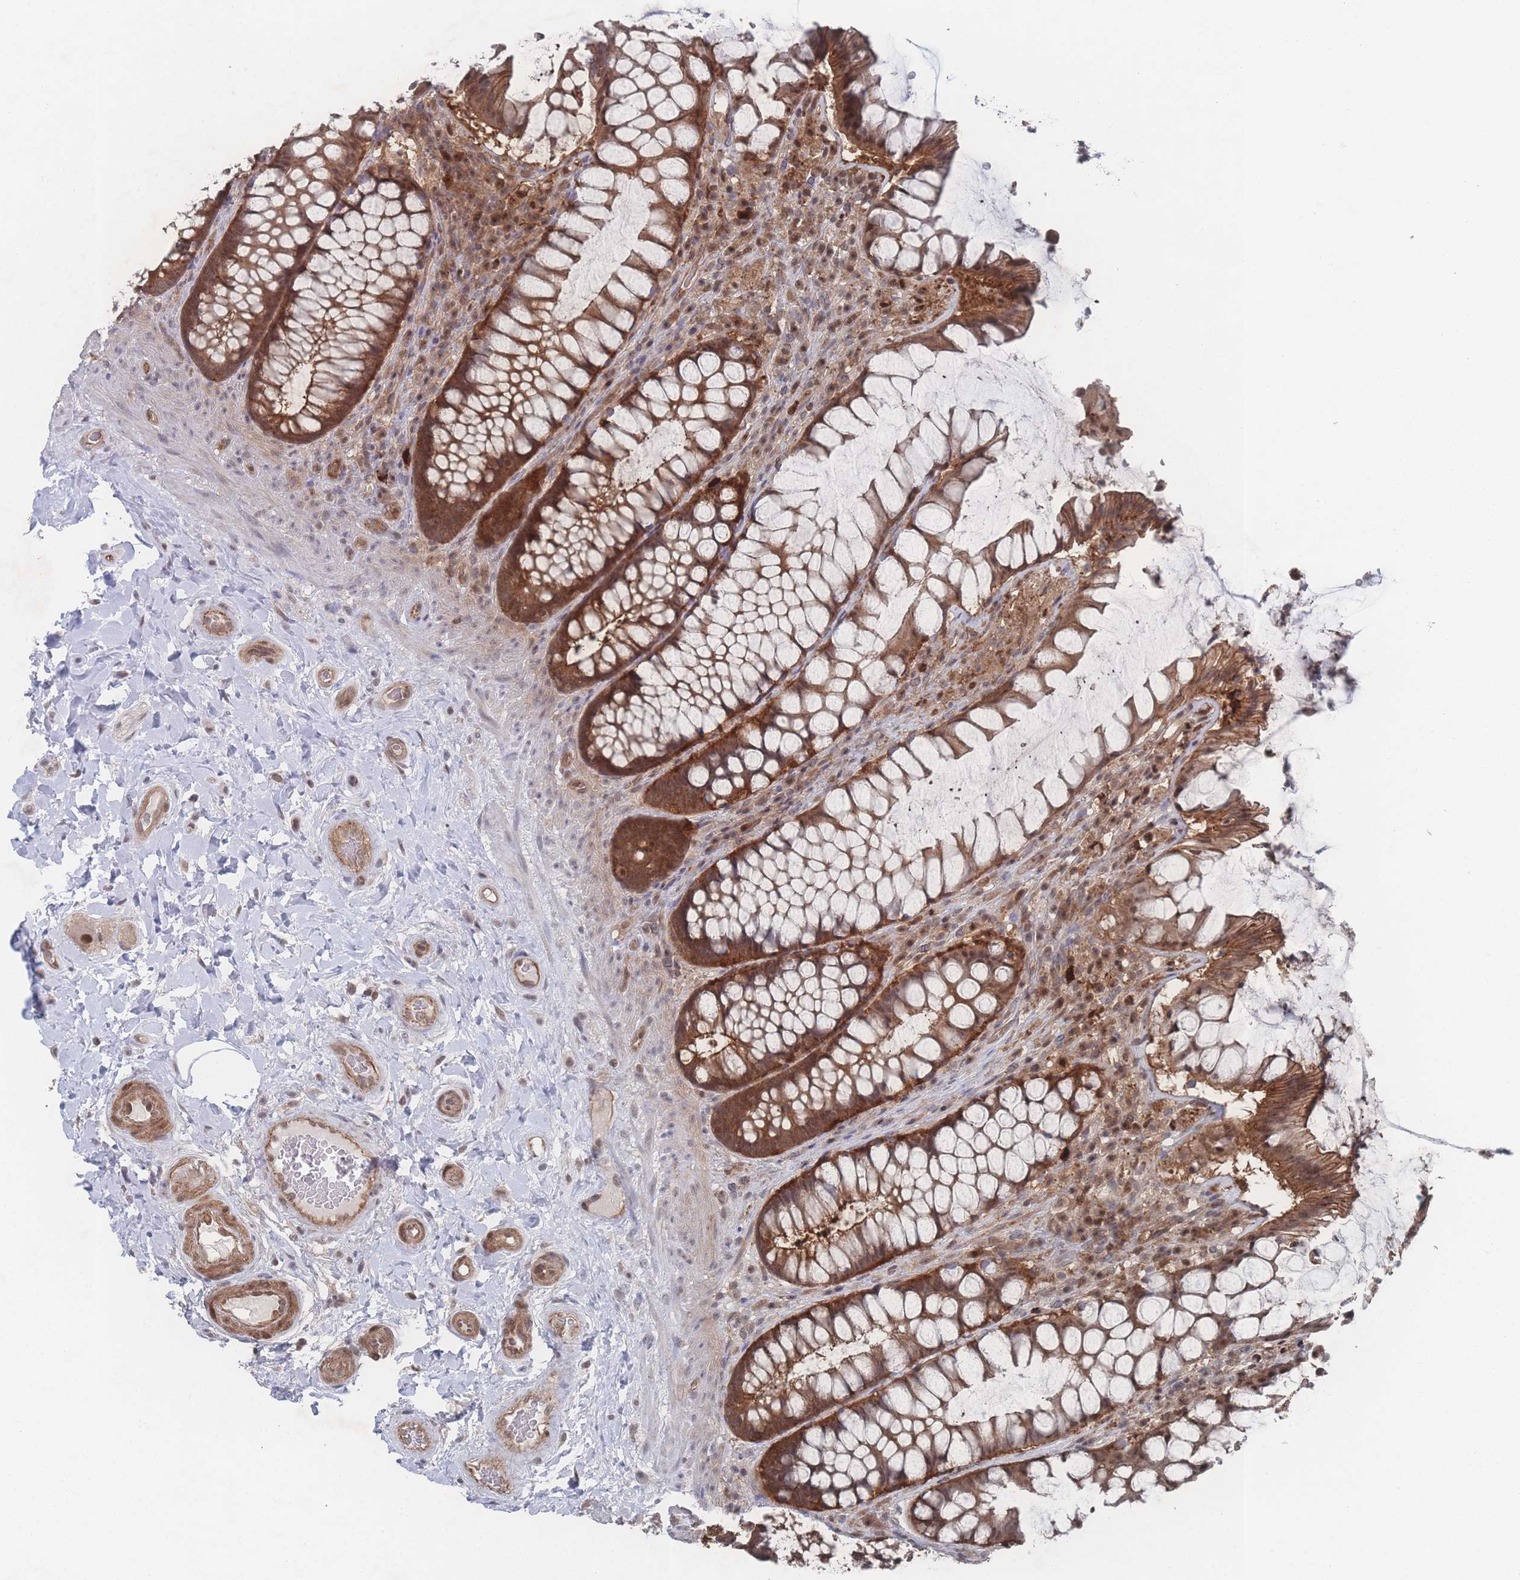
{"staining": {"intensity": "strong", "quantity": ">75%", "location": "cytoplasmic/membranous,nuclear"}, "tissue": "rectum", "cell_type": "Glandular cells", "image_type": "normal", "snomed": [{"axis": "morphology", "description": "Normal tissue, NOS"}, {"axis": "topography", "description": "Rectum"}], "caption": "Brown immunohistochemical staining in unremarkable human rectum demonstrates strong cytoplasmic/membranous,nuclear expression in approximately >75% of glandular cells.", "gene": "PSMA1", "patient": {"sex": "female", "age": 58}}